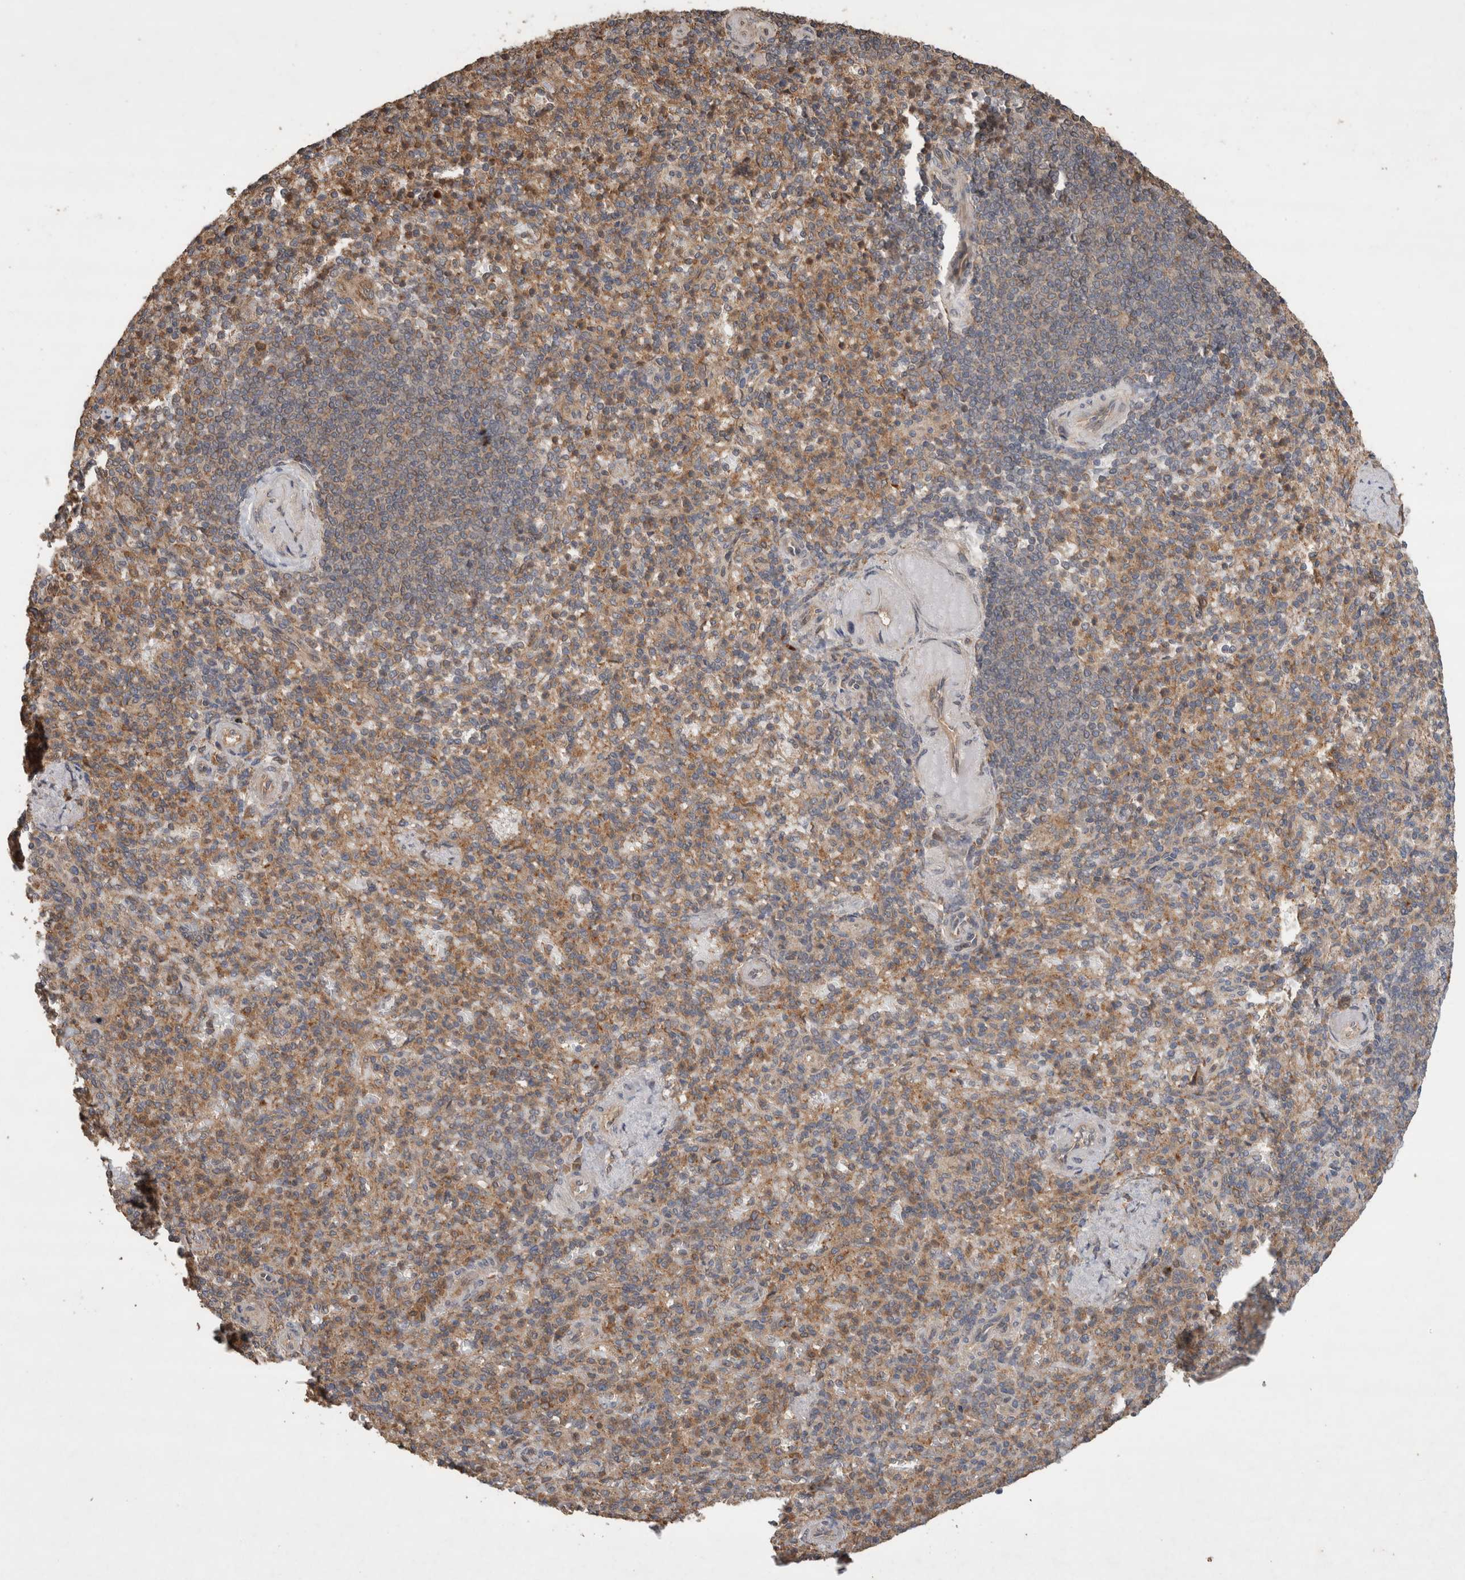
{"staining": {"intensity": "moderate", "quantity": ">75%", "location": "cytoplasmic/membranous"}, "tissue": "spleen", "cell_type": "Cells in red pulp", "image_type": "normal", "snomed": [{"axis": "morphology", "description": "Normal tissue, NOS"}, {"axis": "topography", "description": "Spleen"}], "caption": "A medium amount of moderate cytoplasmic/membranous positivity is identified in approximately >75% of cells in red pulp in normal spleen.", "gene": "OTUD7B", "patient": {"sex": "female", "age": 74}}